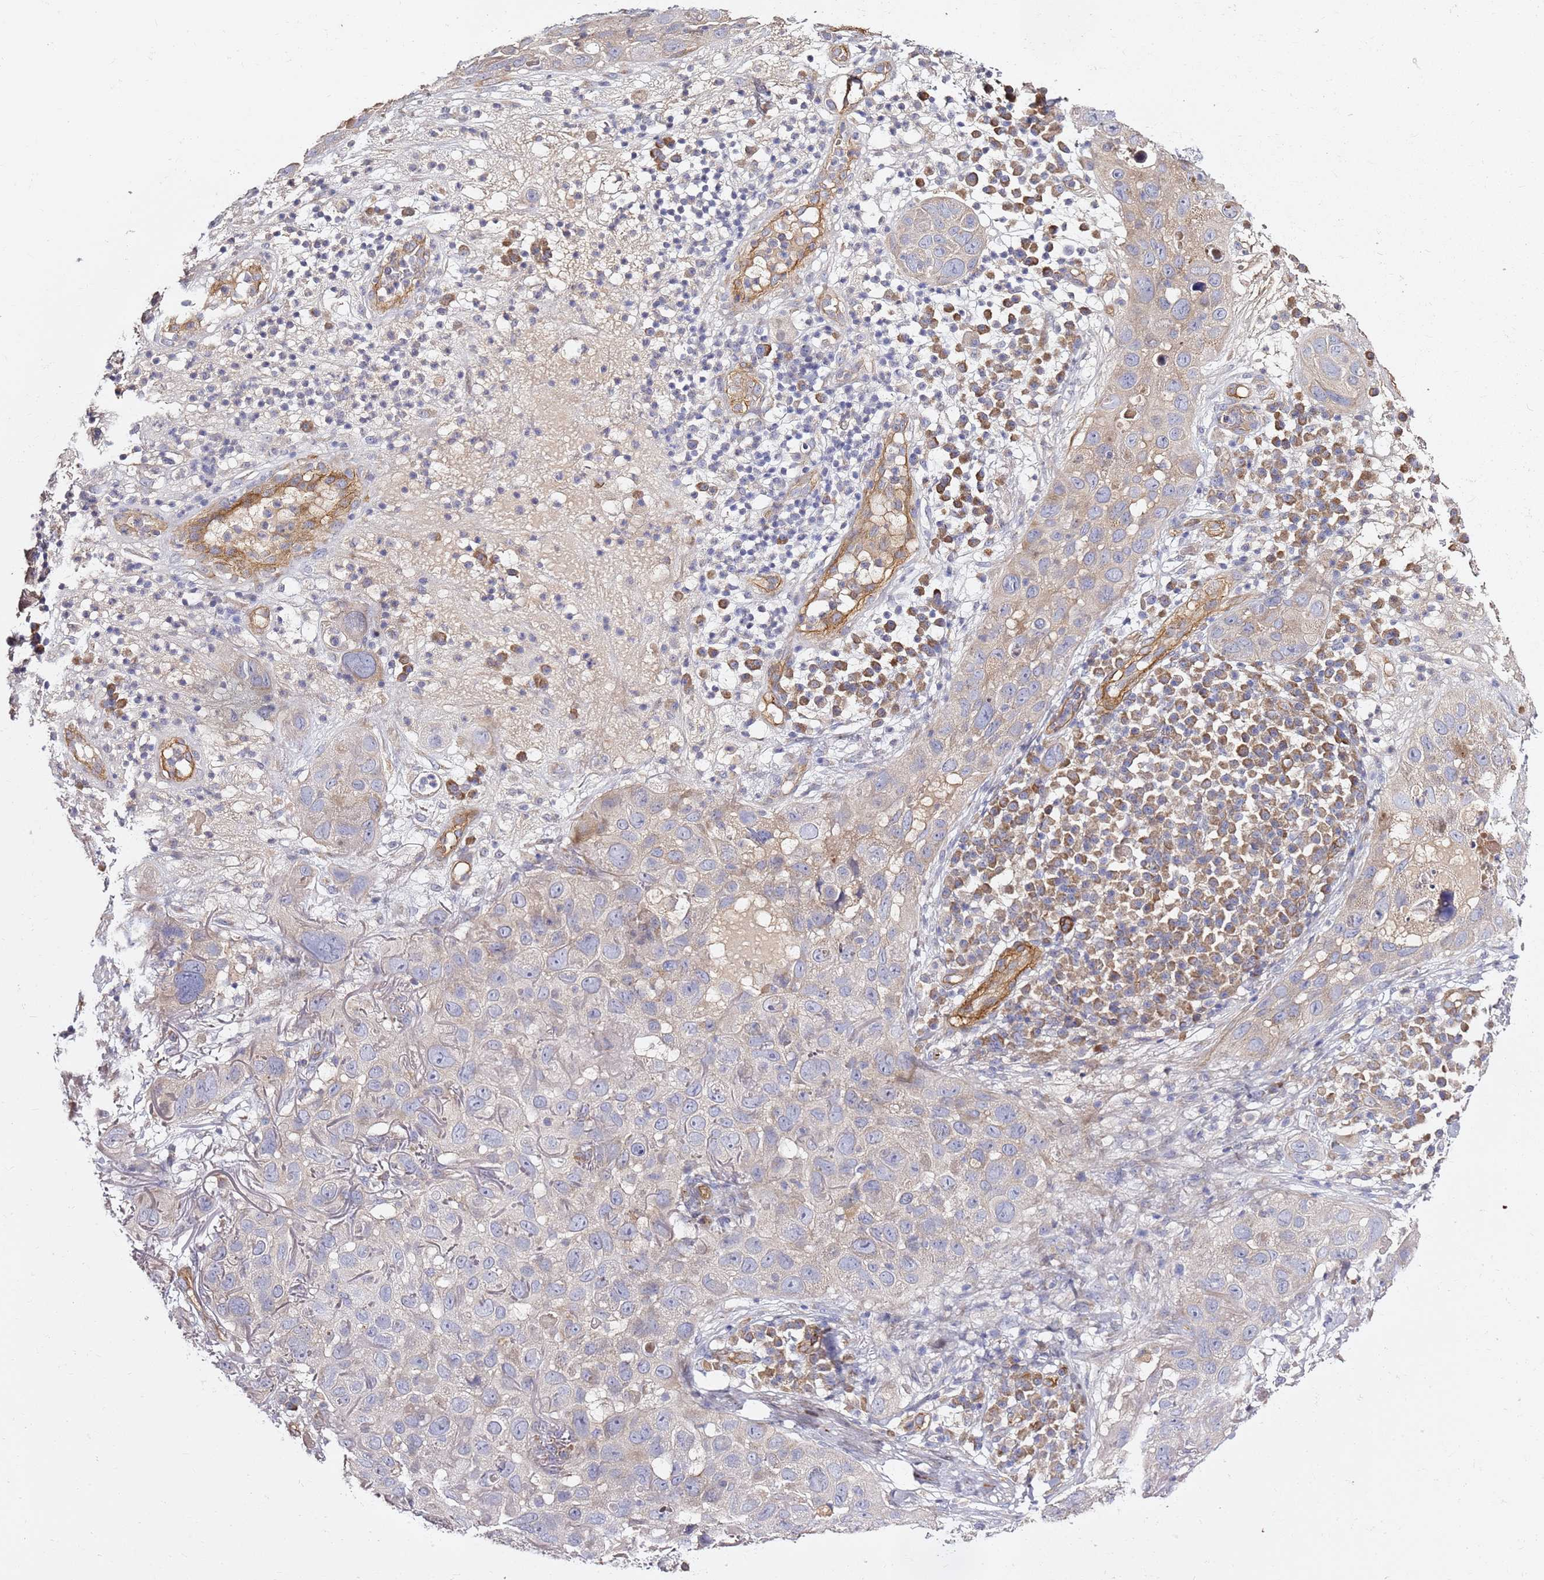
{"staining": {"intensity": "weak", "quantity": "<25%", "location": "cytoplasmic/membranous"}, "tissue": "skin cancer", "cell_type": "Tumor cells", "image_type": "cancer", "snomed": [{"axis": "morphology", "description": "Squamous cell carcinoma in situ, NOS"}, {"axis": "morphology", "description": "Squamous cell carcinoma, NOS"}, {"axis": "topography", "description": "Skin"}], "caption": "There is no significant positivity in tumor cells of skin cancer.", "gene": "EPS8L1", "patient": {"sex": "male", "age": 93}}